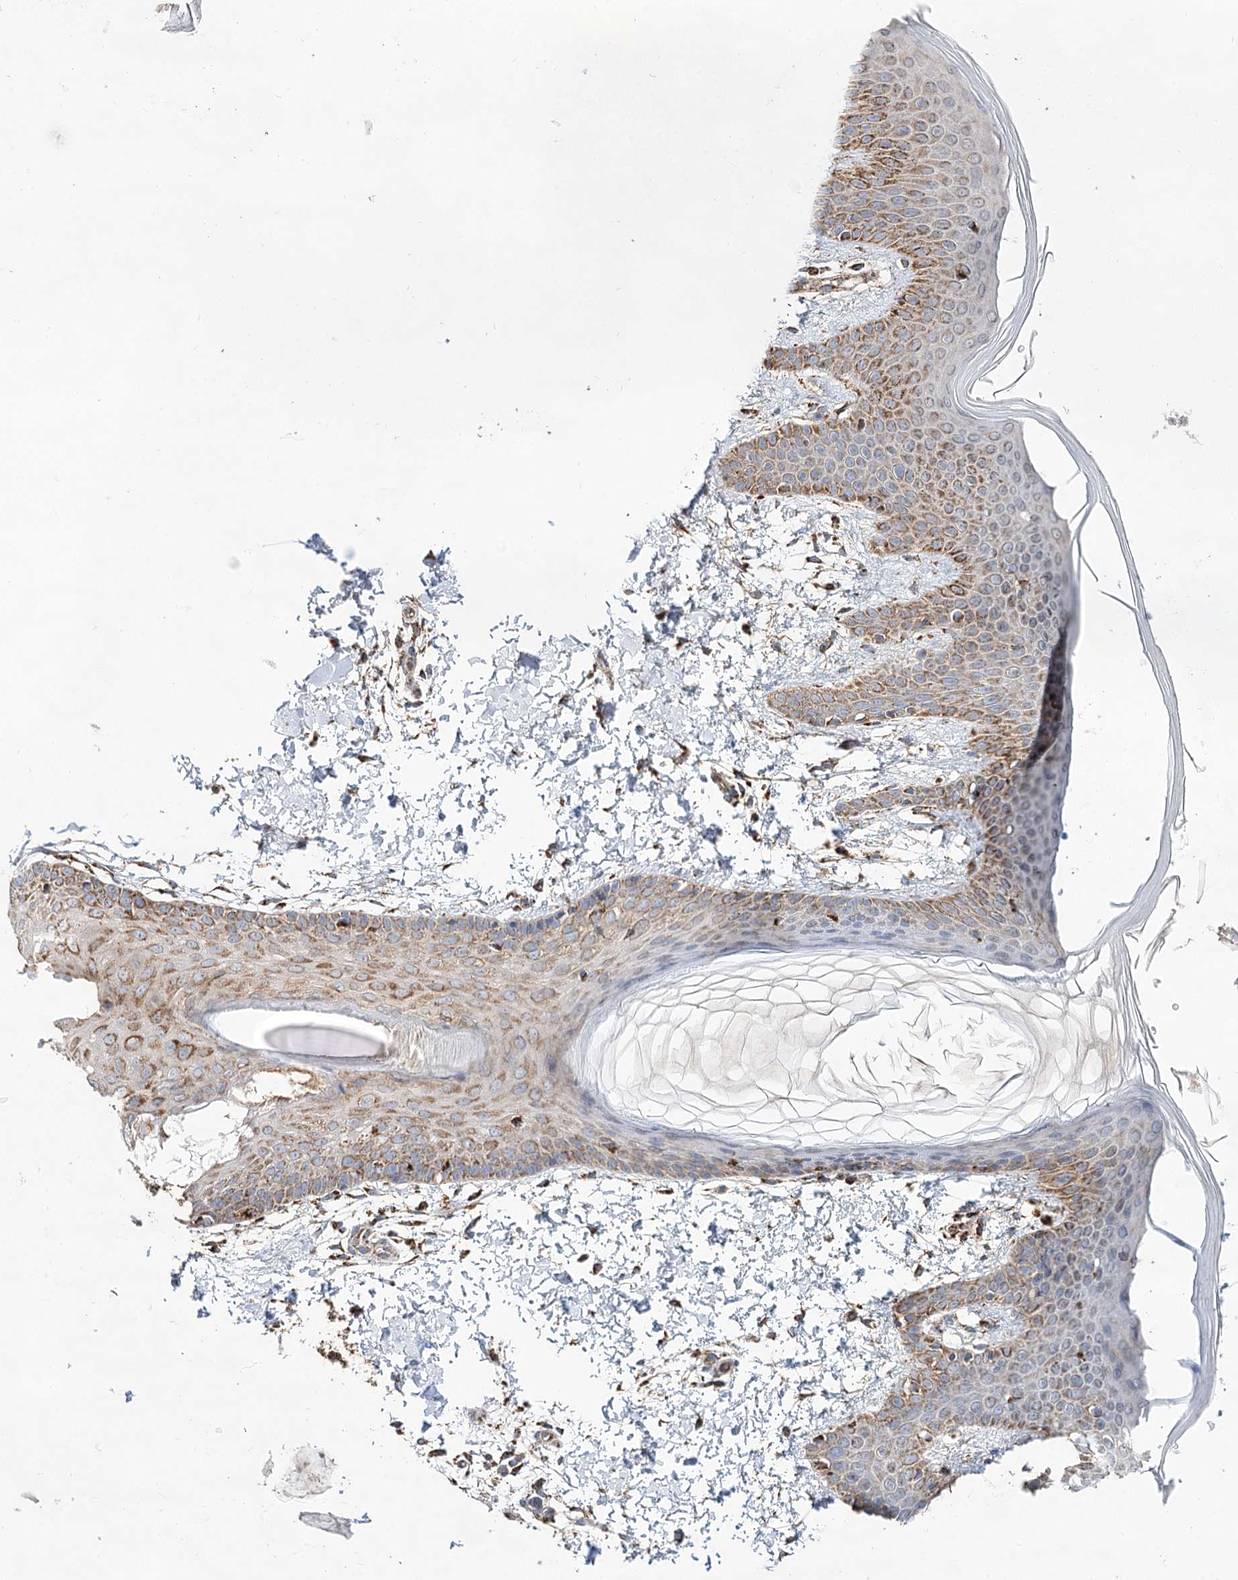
{"staining": {"intensity": "moderate", "quantity": ">75%", "location": "cytoplasmic/membranous"}, "tissue": "skin", "cell_type": "Fibroblasts", "image_type": "normal", "snomed": [{"axis": "morphology", "description": "Normal tissue, NOS"}, {"axis": "topography", "description": "Skin"}], "caption": "A histopathology image showing moderate cytoplasmic/membranous expression in about >75% of fibroblasts in unremarkable skin, as visualized by brown immunohistochemical staining.", "gene": "NADK2", "patient": {"sex": "male", "age": 36}}